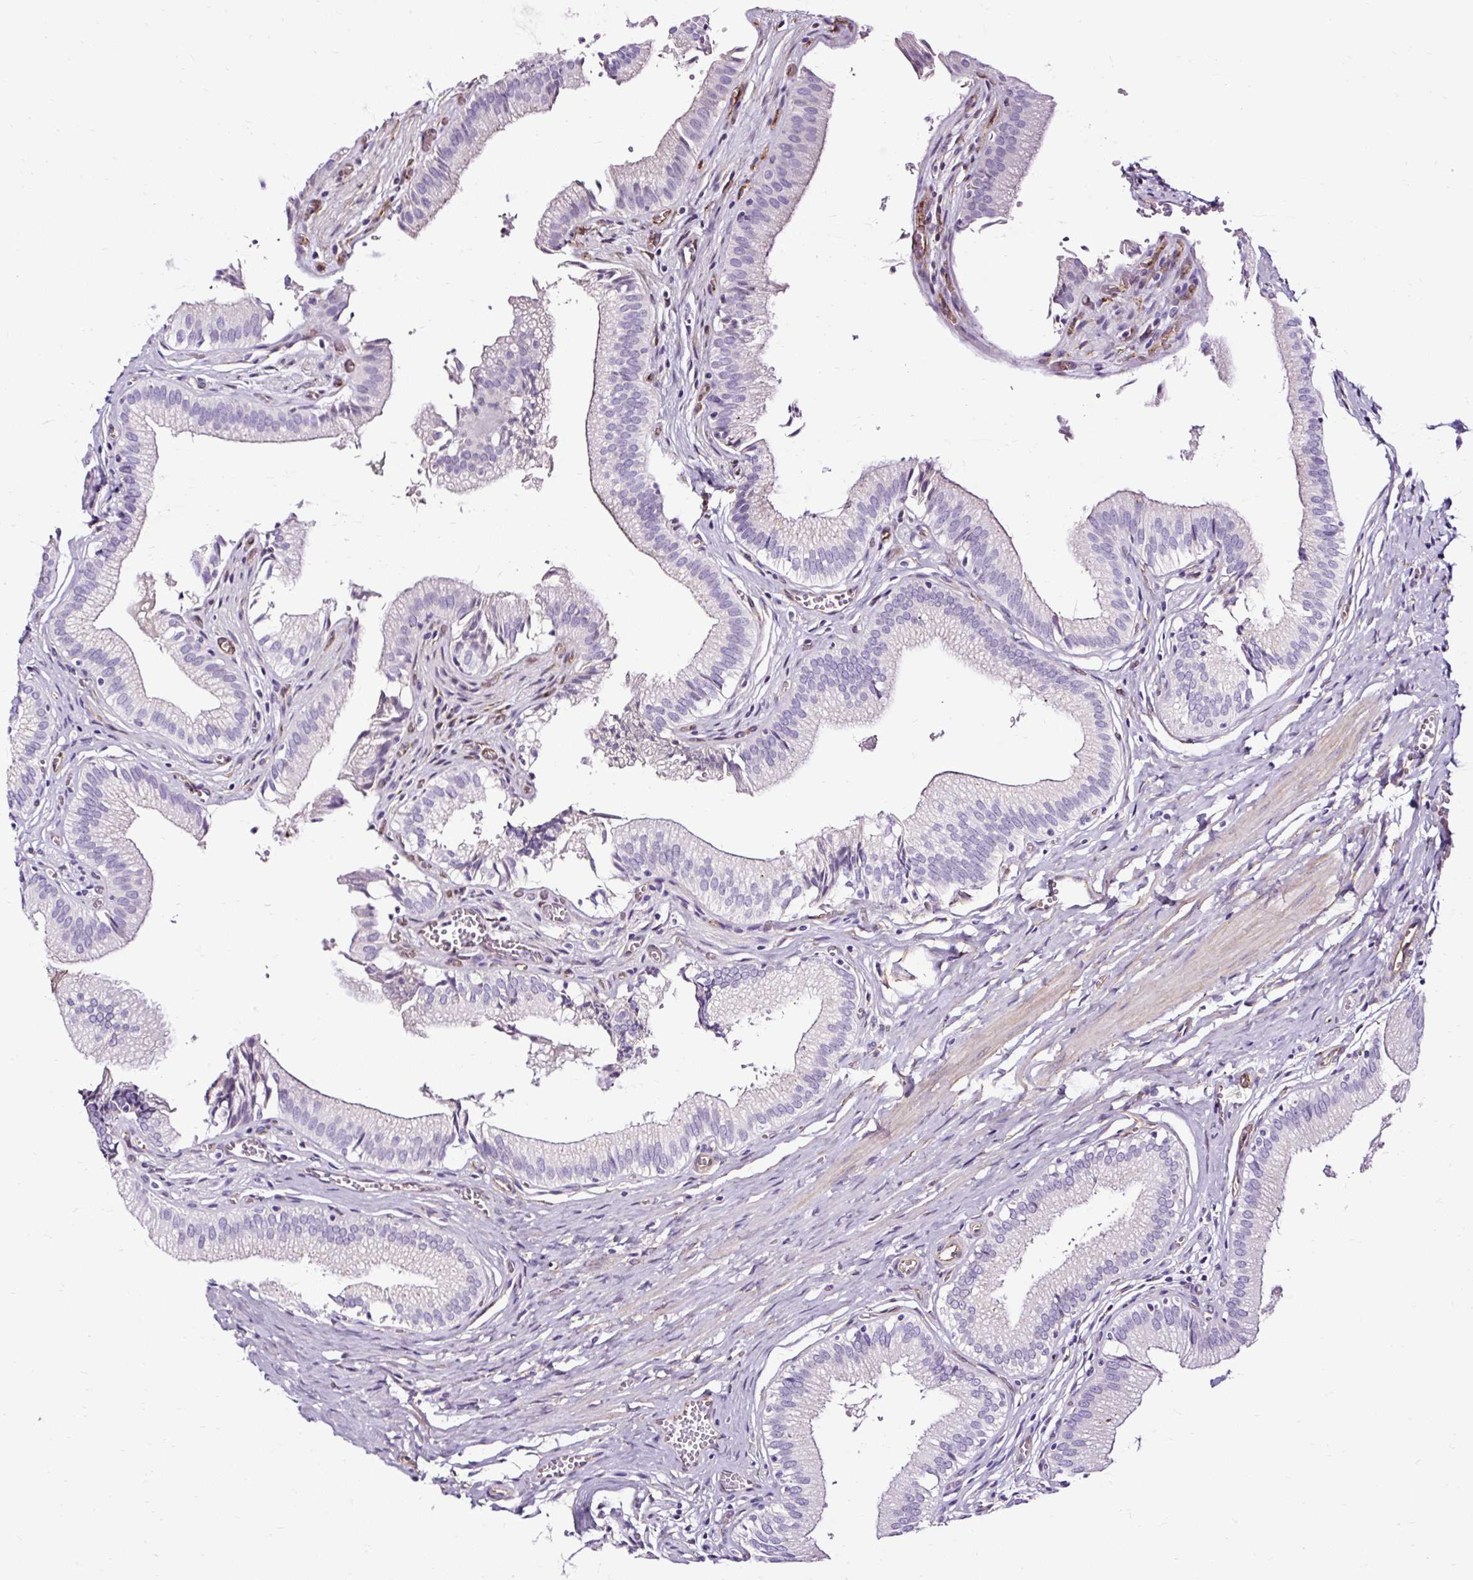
{"staining": {"intensity": "negative", "quantity": "none", "location": "none"}, "tissue": "gallbladder", "cell_type": "Glandular cells", "image_type": "normal", "snomed": [{"axis": "morphology", "description": "Normal tissue, NOS"}, {"axis": "topography", "description": "Gallbladder"}, {"axis": "topography", "description": "Peripheral nerve tissue"}], "caption": "IHC image of normal gallbladder: human gallbladder stained with DAB (3,3'-diaminobenzidine) shows no significant protein staining in glandular cells. The staining was performed using DAB to visualize the protein expression in brown, while the nuclei were stained in blue with hematoxylin (Magnification: 20x).", "gene": "SLC7A8", "patient": {"sex": "male", "age": 17}}